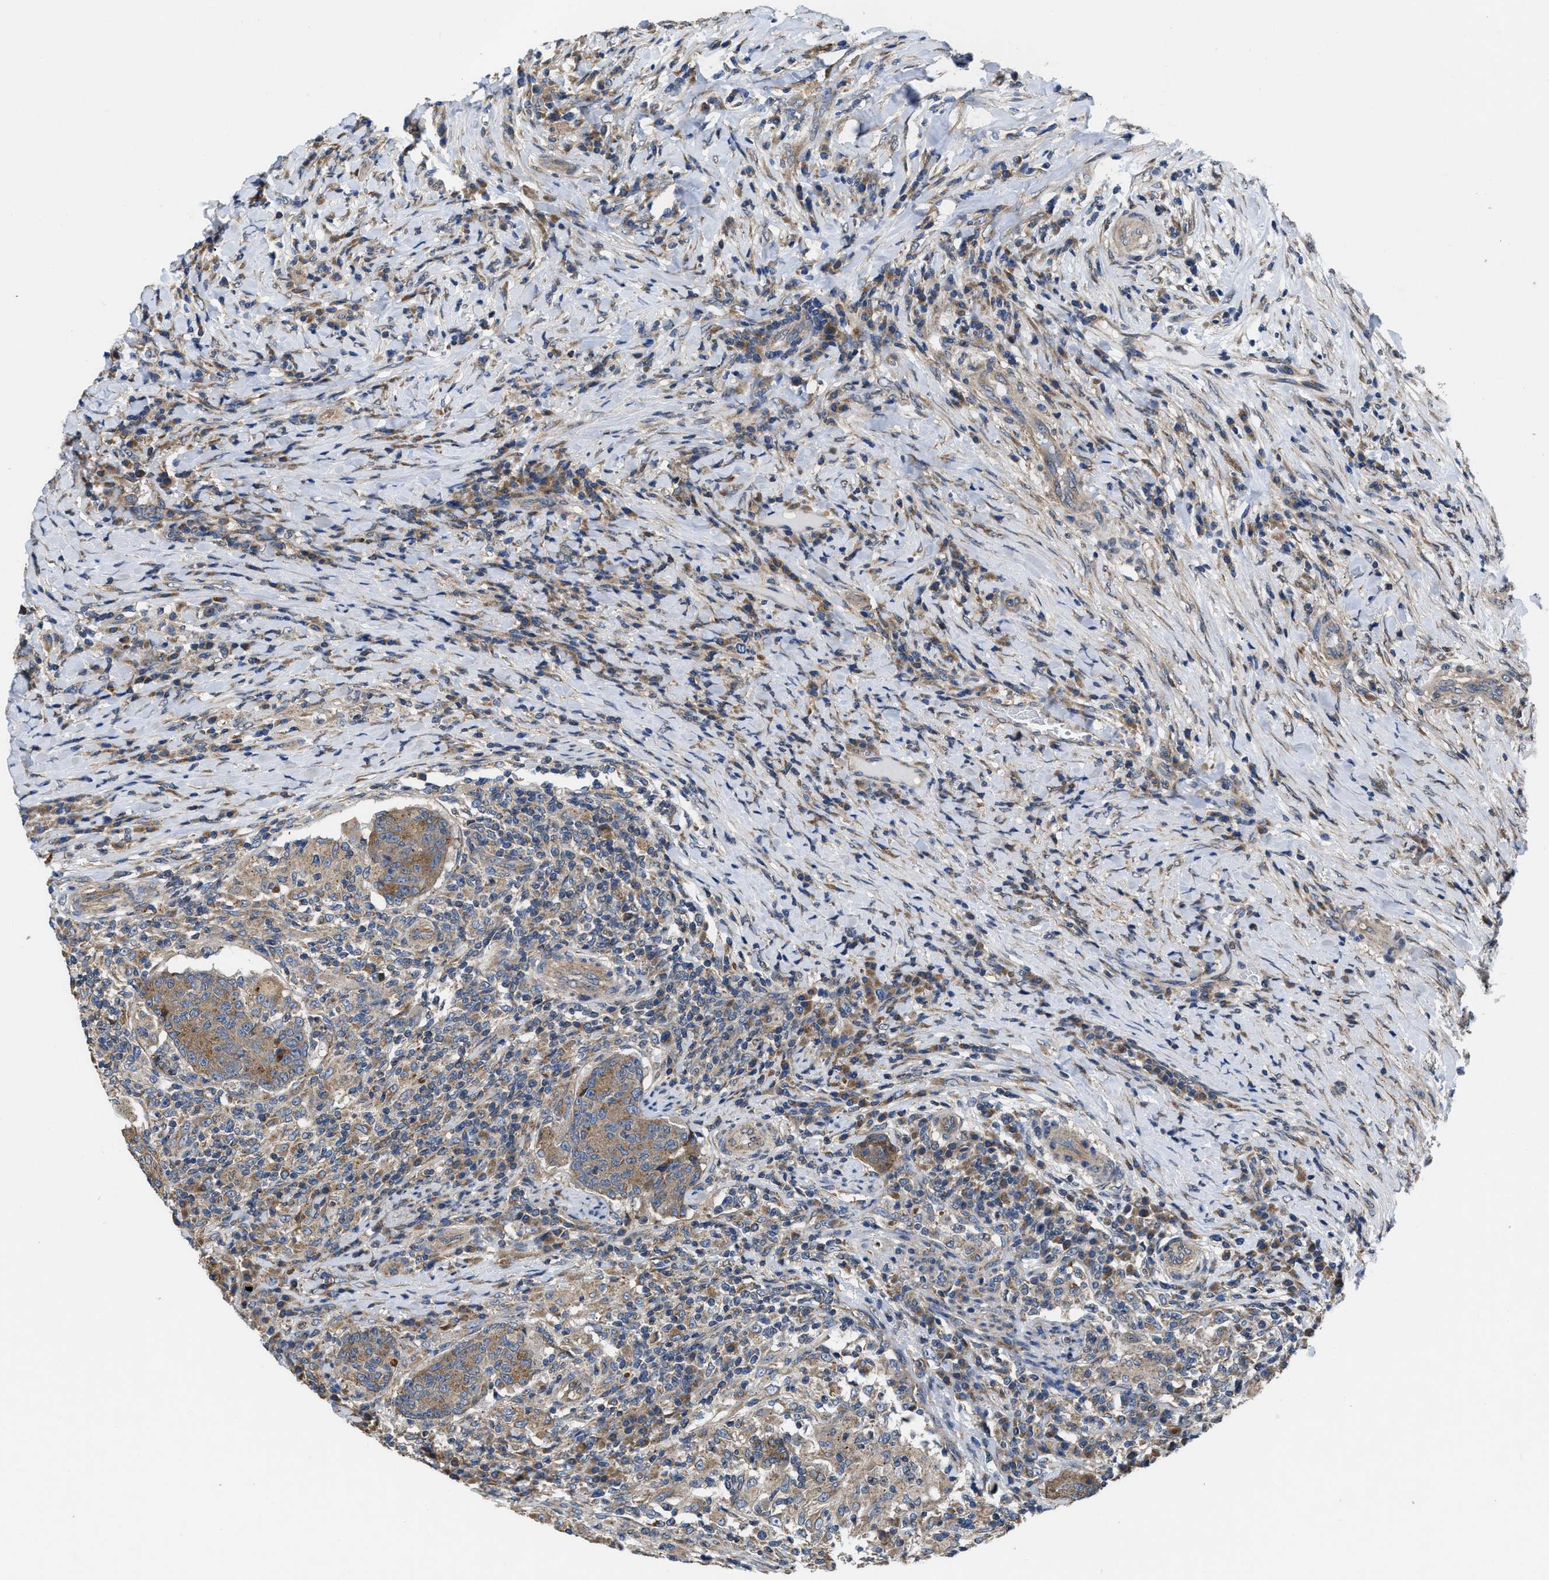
{"staining": {"intensity": "weak", "quantity": ">75%", "location": "cytoplasmic/membranous"}, "tissue": "colorectal cancer", "cell_type": "Tumor cells", "image_type": "cancer", "snomed": [{"axis": "morphology", "description": "Normal tissue, NOS"}, {"axis": "morphology", "description": "Adenocarcinoma, NOS"}, {"axis": "topography", "description": "Colon"}], "caption": "The immunohistochemical stain shows weak cytoplasmic/membranous positivity in tumor cells of colorectal cancer tissue.", "gene": "CEP128", "patient": {"sex": "female", "age": 75}}